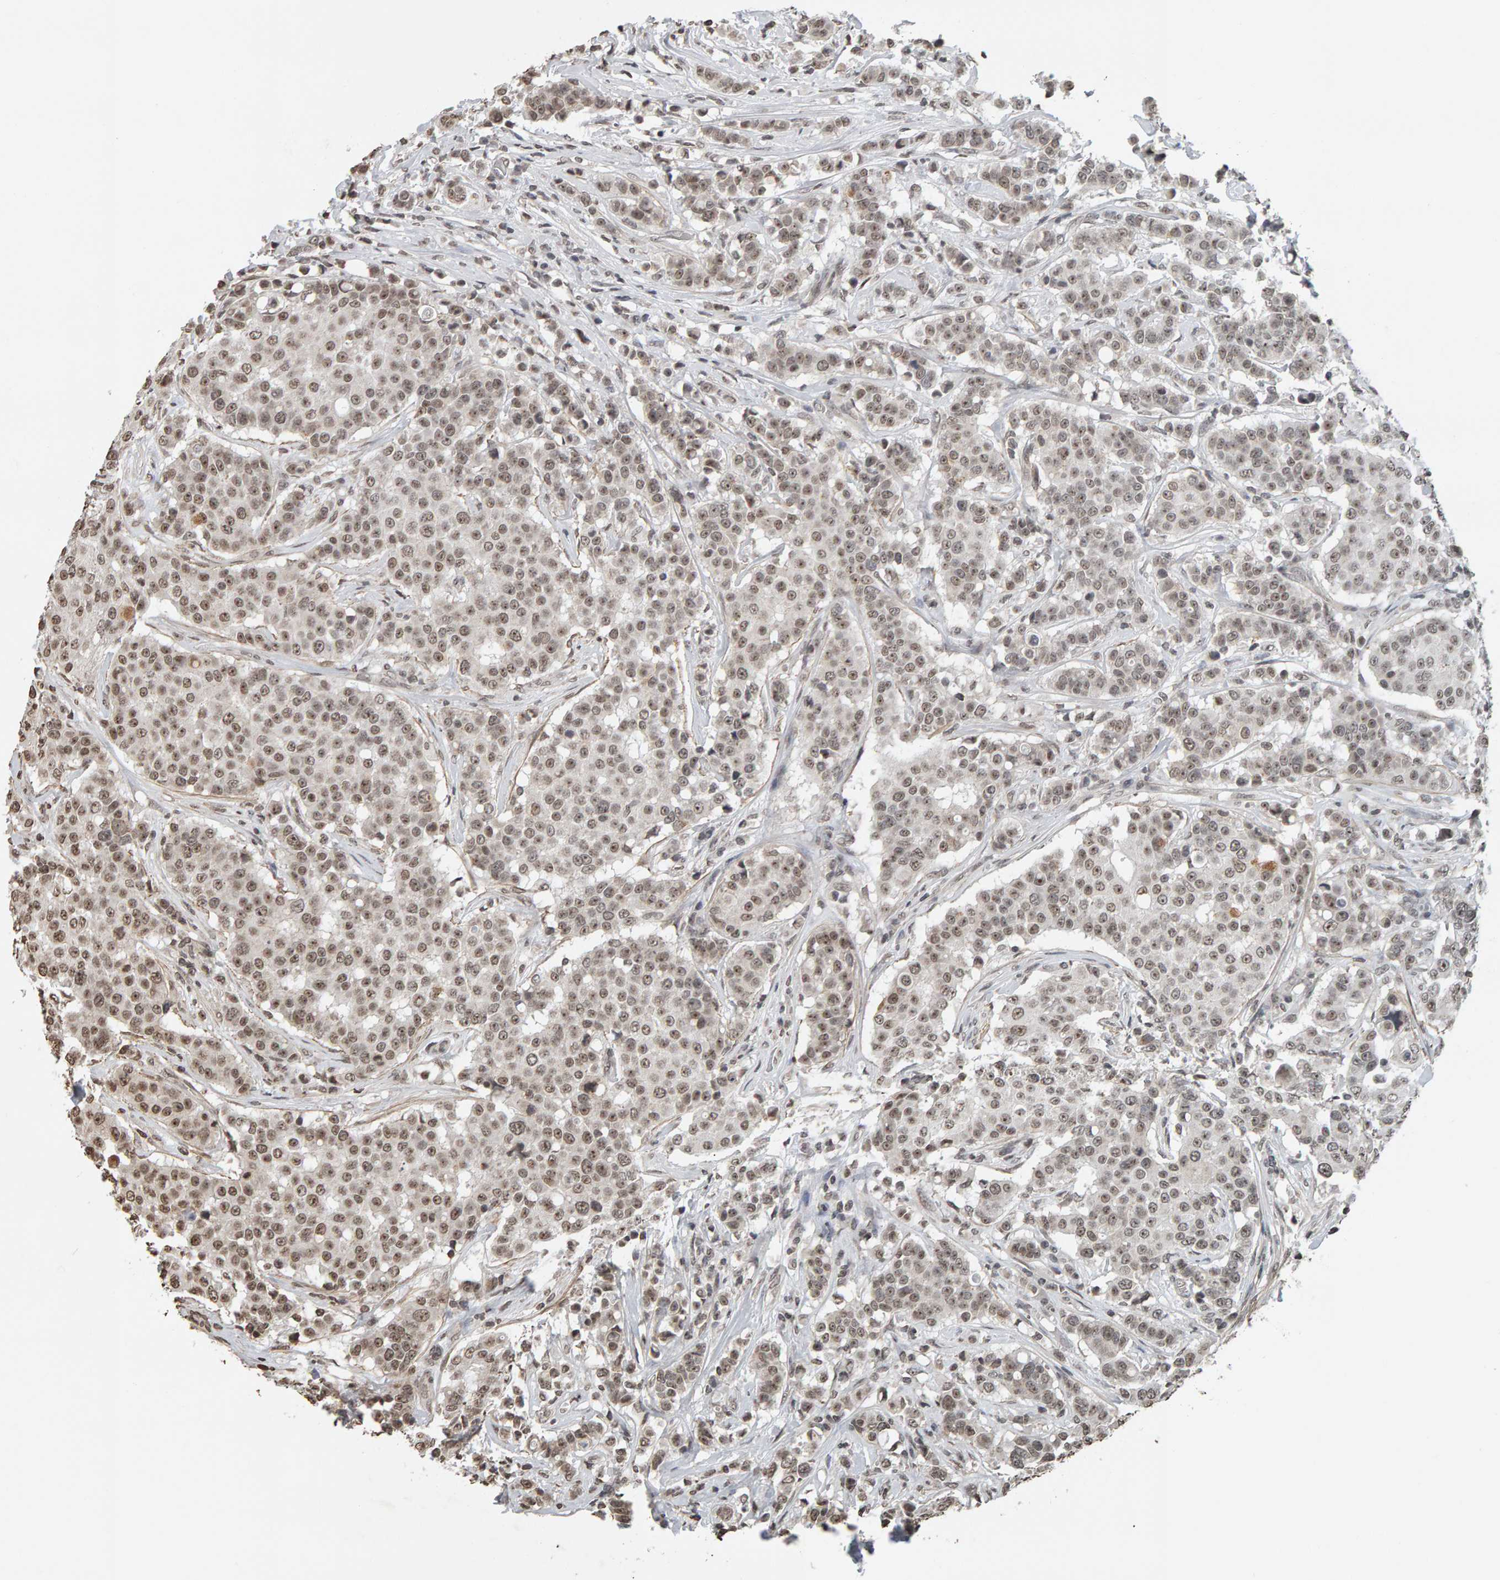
{"staining": {"intensity": "moderate", "quantity": ">75%", "location": "nuclear"}, "tissue": "breast cancer", "cell_type": "Tumor cells", "image_type": "cancer", "snomed": [{"axis": "morphology", "description": "Duct carcinoma"}, {"axis": "topography", "description": "Breast"}], "caption": "Protein expression analysis of infiltrating ductal carcinoma (breast) displays moderate nuclear staining in about >75% of tumor cells.", "gene": "AFF4", "patient": {"sex": "female", "age": 27}}